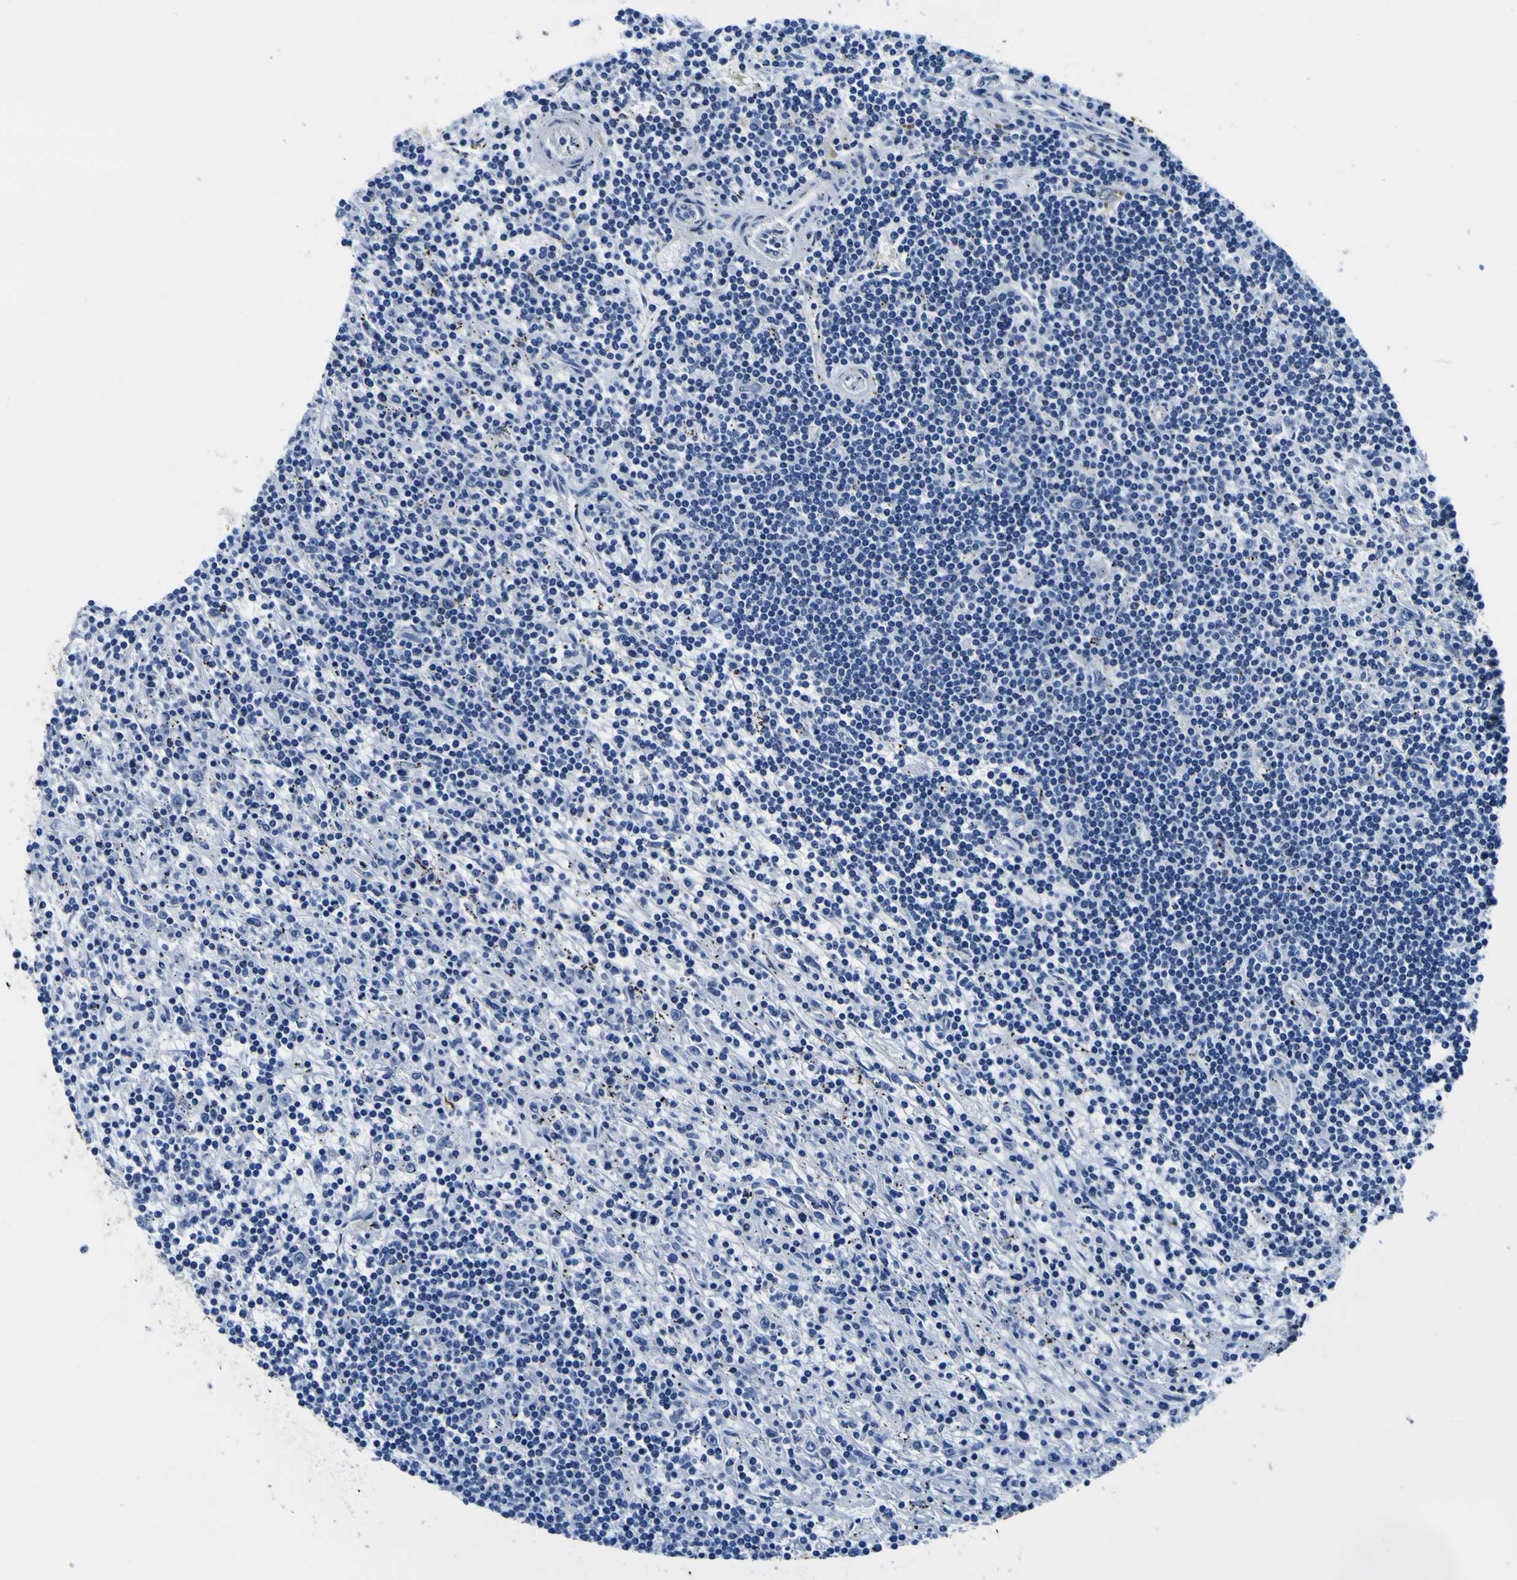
{"staining": {"intensity": "moderate", "quantity": "<25%", "location": "cytoplasmic/membranous"}, "tissue": "lymphoma", "cell_type": "Tumor cells", "image_type": "cancer", "snomed": [{"axis": "morphology", "description": "Malignant lymphoma, non-Hodgkin's type, Low grade"}, {"axis": "topography", "description": "Spleen"}], "caption": "Lymphoma stained for a protein (brown) reveals moderate cytoplasmic/membranous positive expression in approximately <25% of tumor cells.", "gene": "TUBA1B", "patient": {"sex": "male", "age": 76}}